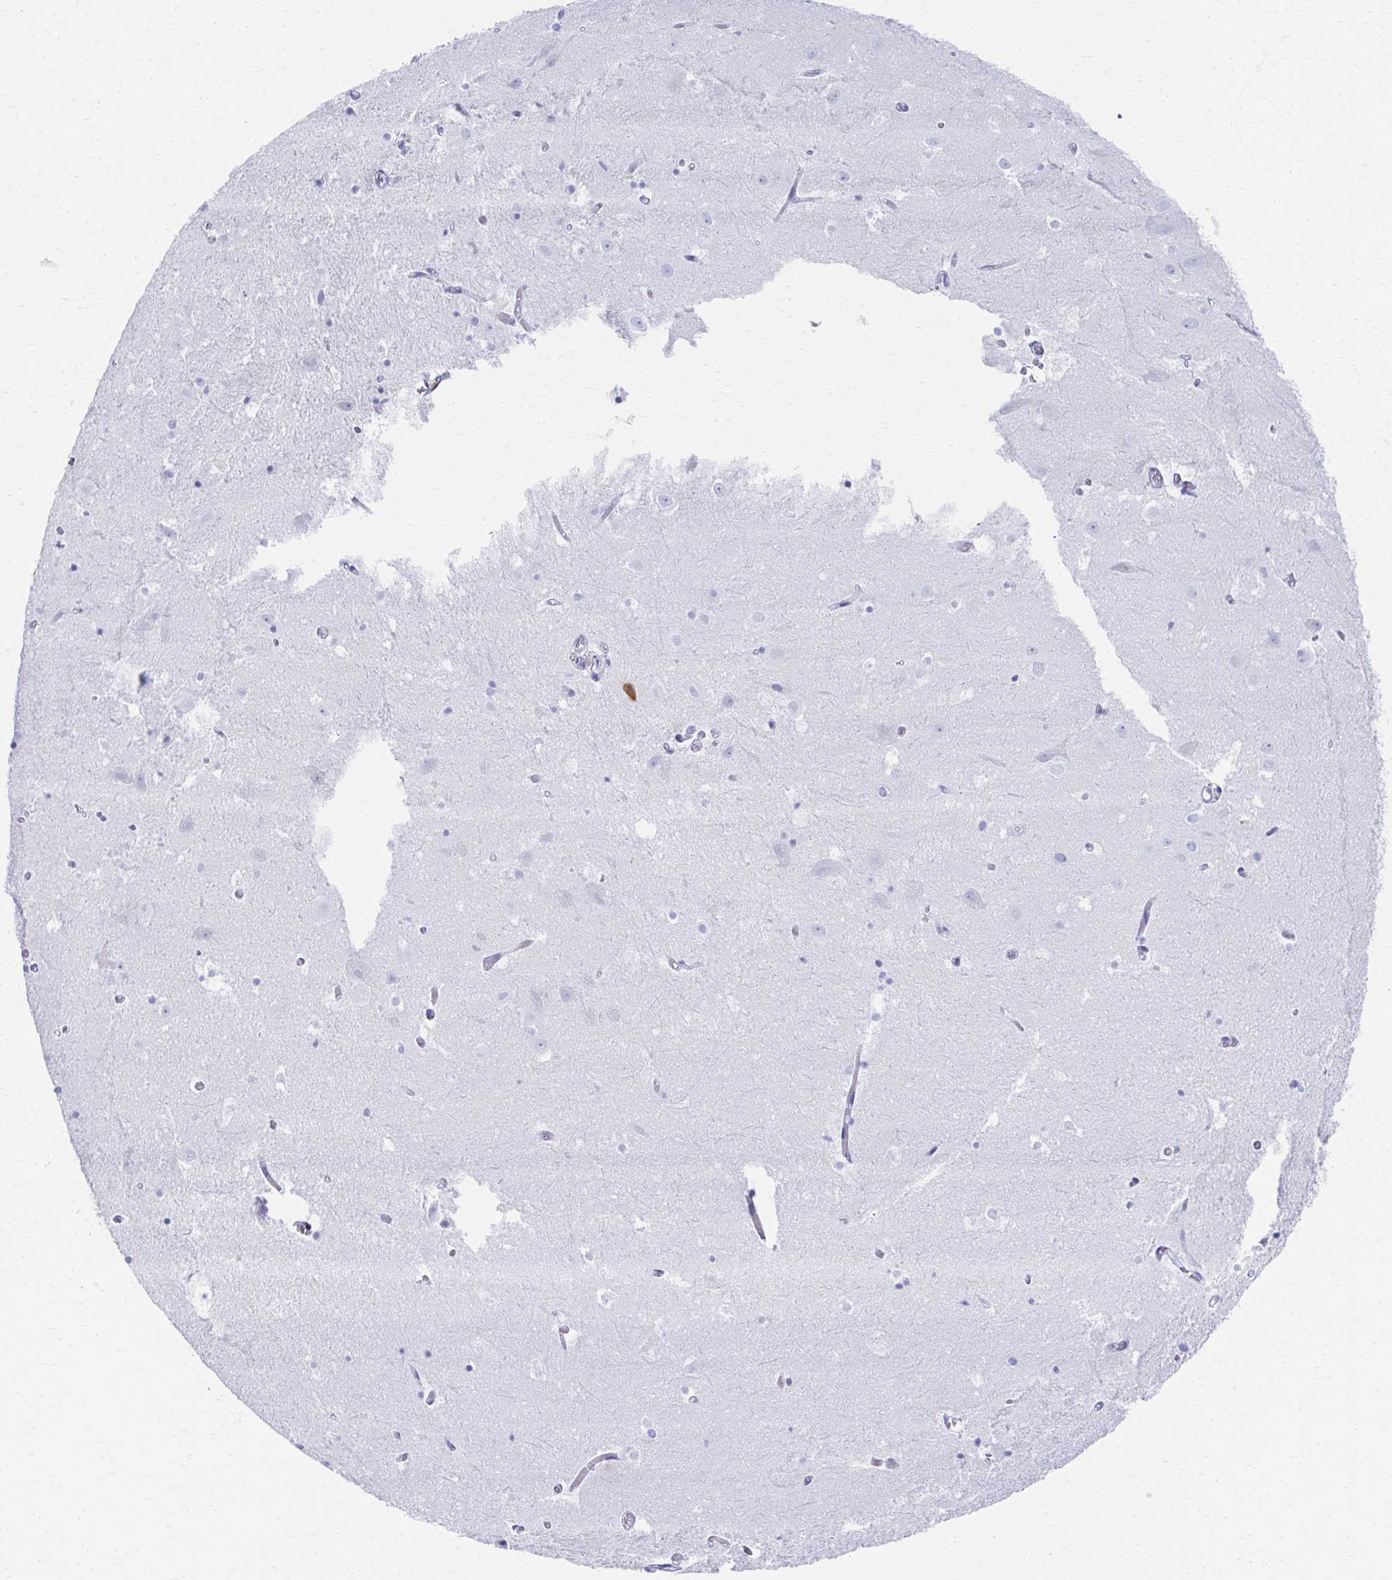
{"staining": {"intensity": "negative", "quantity": "none", "location": "none"}, "tissue": "hippocampus", "cell_type": "Glial cells", "image_type": "normal", "snomed": [{"axis": "morphology", "description": "Normal tissue, NOS"}, {"axis": "topography", "description": "Hippocampus"}], "caption": "A histopathology image of hippocampus stained for a protein reveals no brown staining in glial cells. The staining is performed using DAB brown chromogen with nuclei counter-stained in using hematoxylin.", "gene": "RUNX3", "patient": {"sex": "female", "age": 52}}